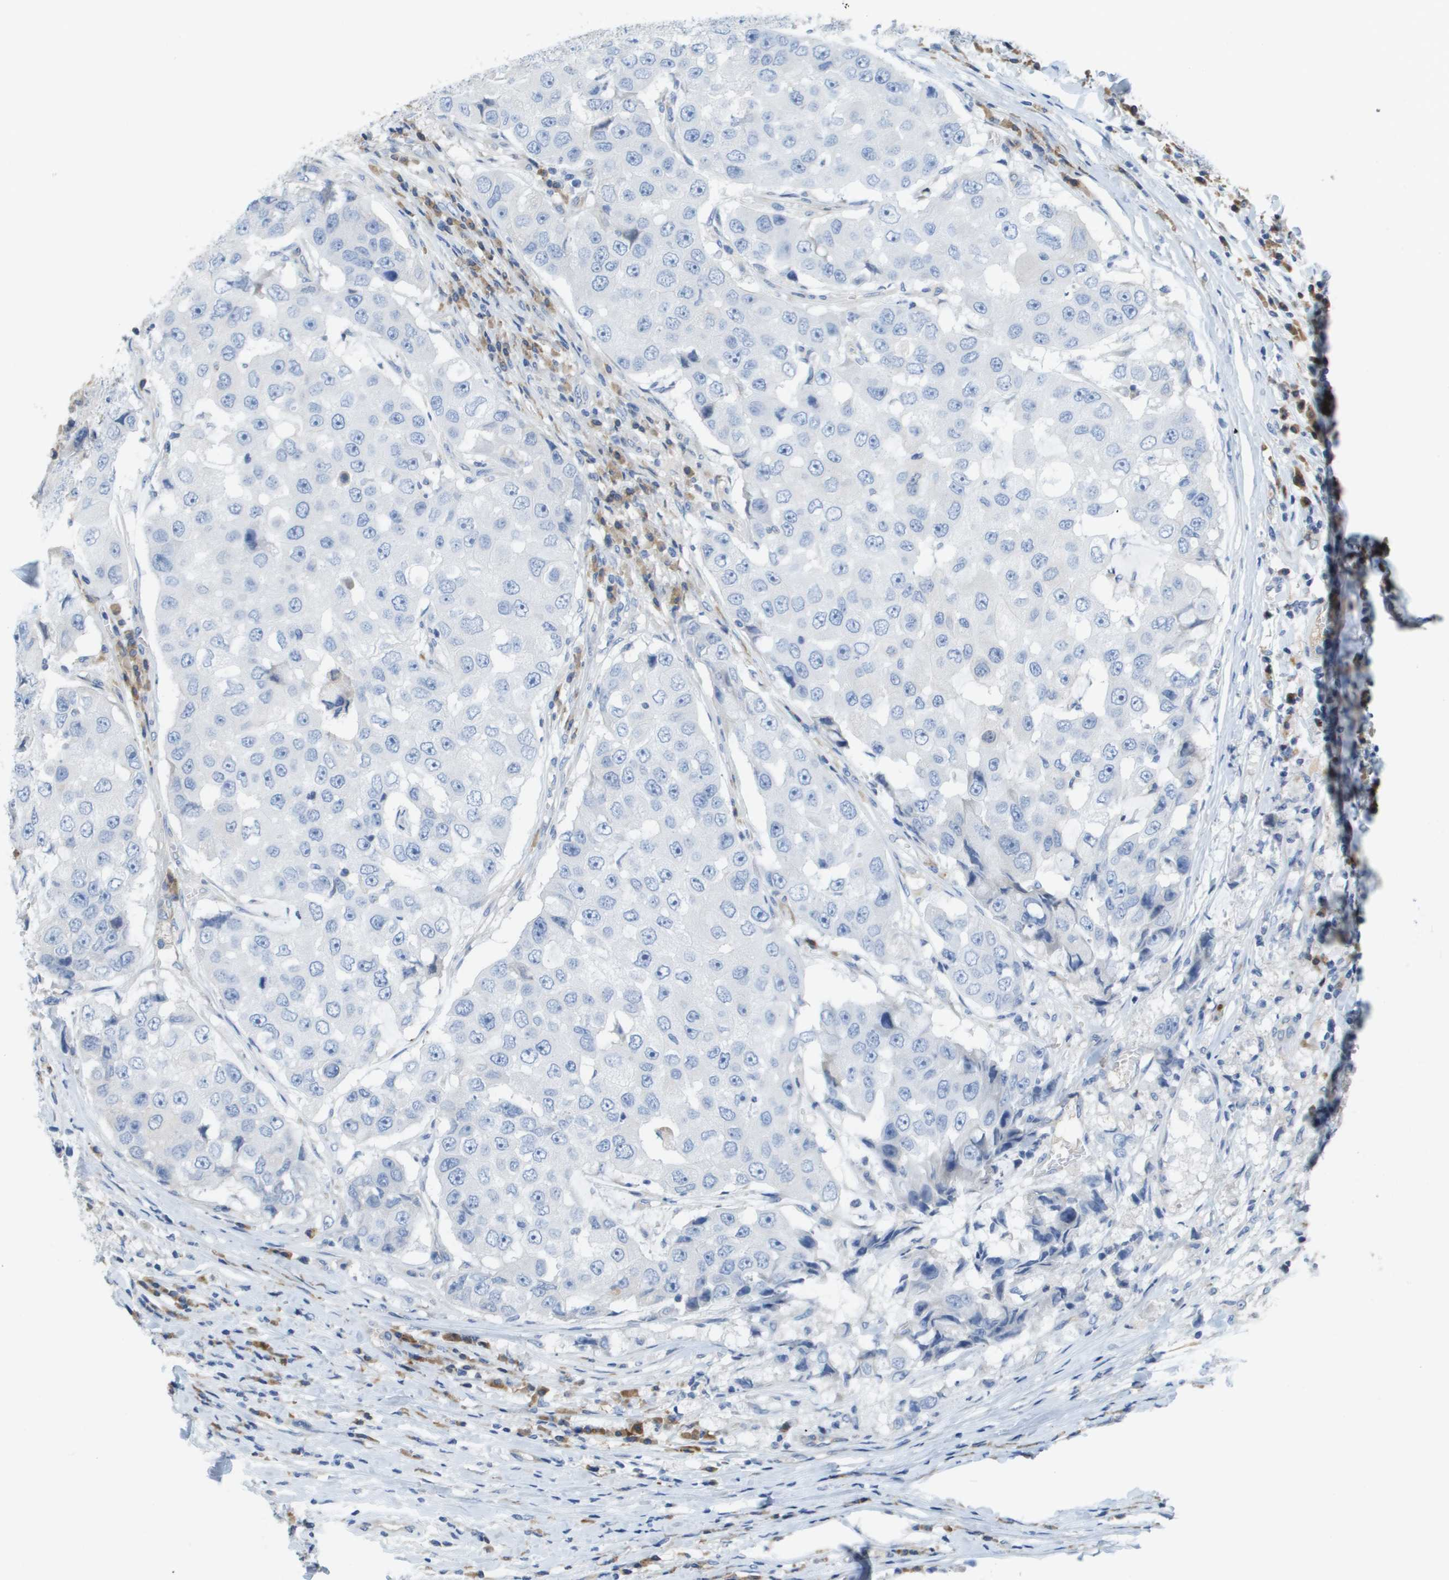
{"staining": {"intensity": "weak", "quantity": "<25%", "location": "cytoplasmic/membranous"}, "tissue": "breast cancer", "cell_type": "Tumor cells", "image_type": "cancer", "snomed": [{"axis": "morphology", "description": "Duct carcinoma"}, {"axis": "topography", "description": "Breast"}], "caption": "IHC of human breast cancer (intraductal carcinoma) shows no expression in tumor cells.", "gene": "CASP10", "patient": {"sex": "female", "age": 27}}